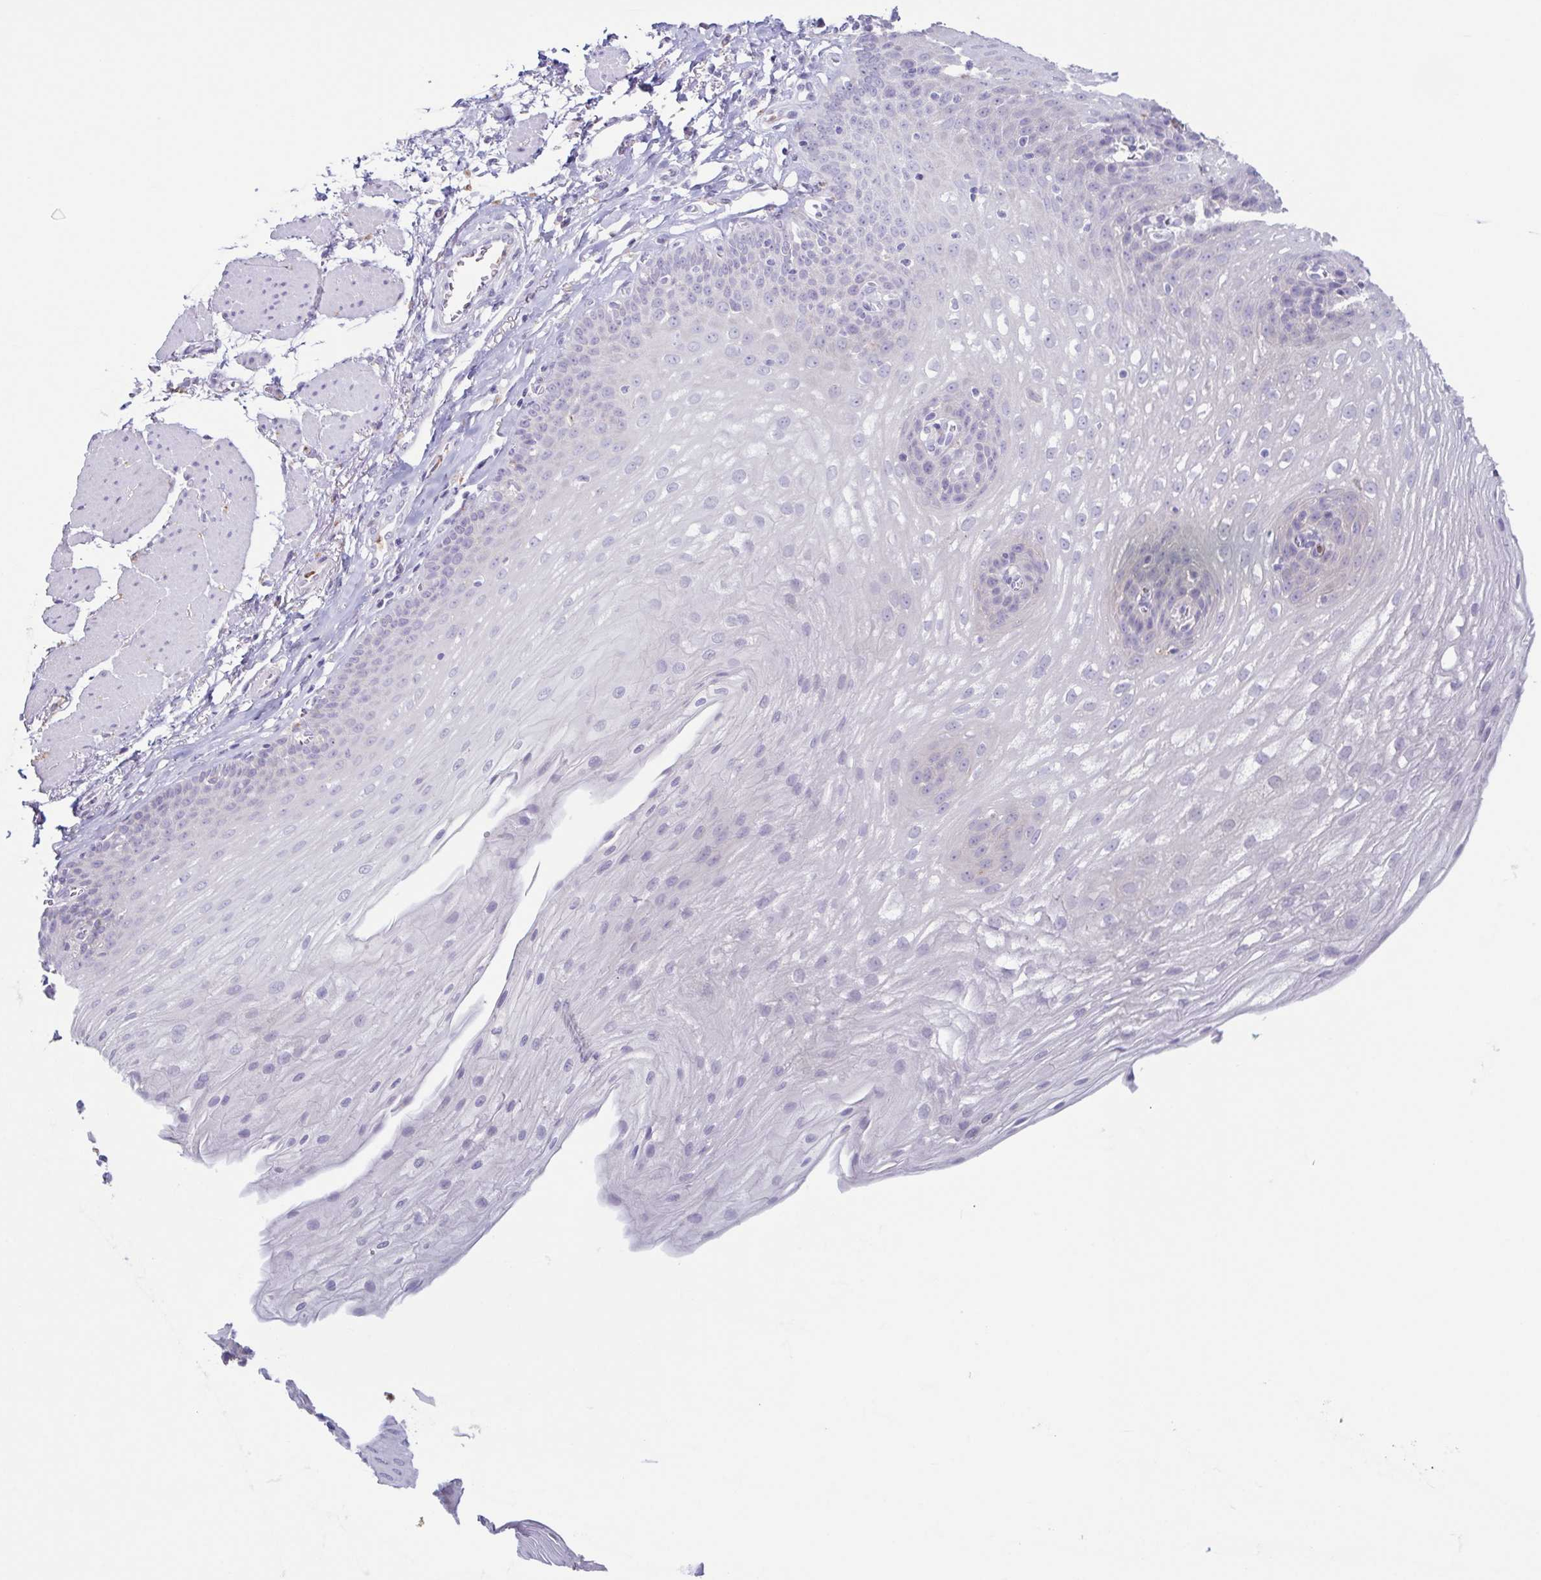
{"staining": {"intensity": "negative", "quantity": "none", "location": "none"}, "tissue": "esophagus", "cell_type": "Squamous epithelial cells", "image_type": "normal", "snomed": [{"axis": "morphology", "description": "Normal tissue, NOS"}, {"axis": "topography", "description": "Esophagus"}], "caption": "The photomicrograph displays no staining of squamous epithelial cells in benign esophagus. (DAB (3,3'-diaminobenzidine) immunohistochemistry with hematoxylin counter stain).", "gene": "ATP6V1G2", "patient": {"sex": "female", "age": 81}}